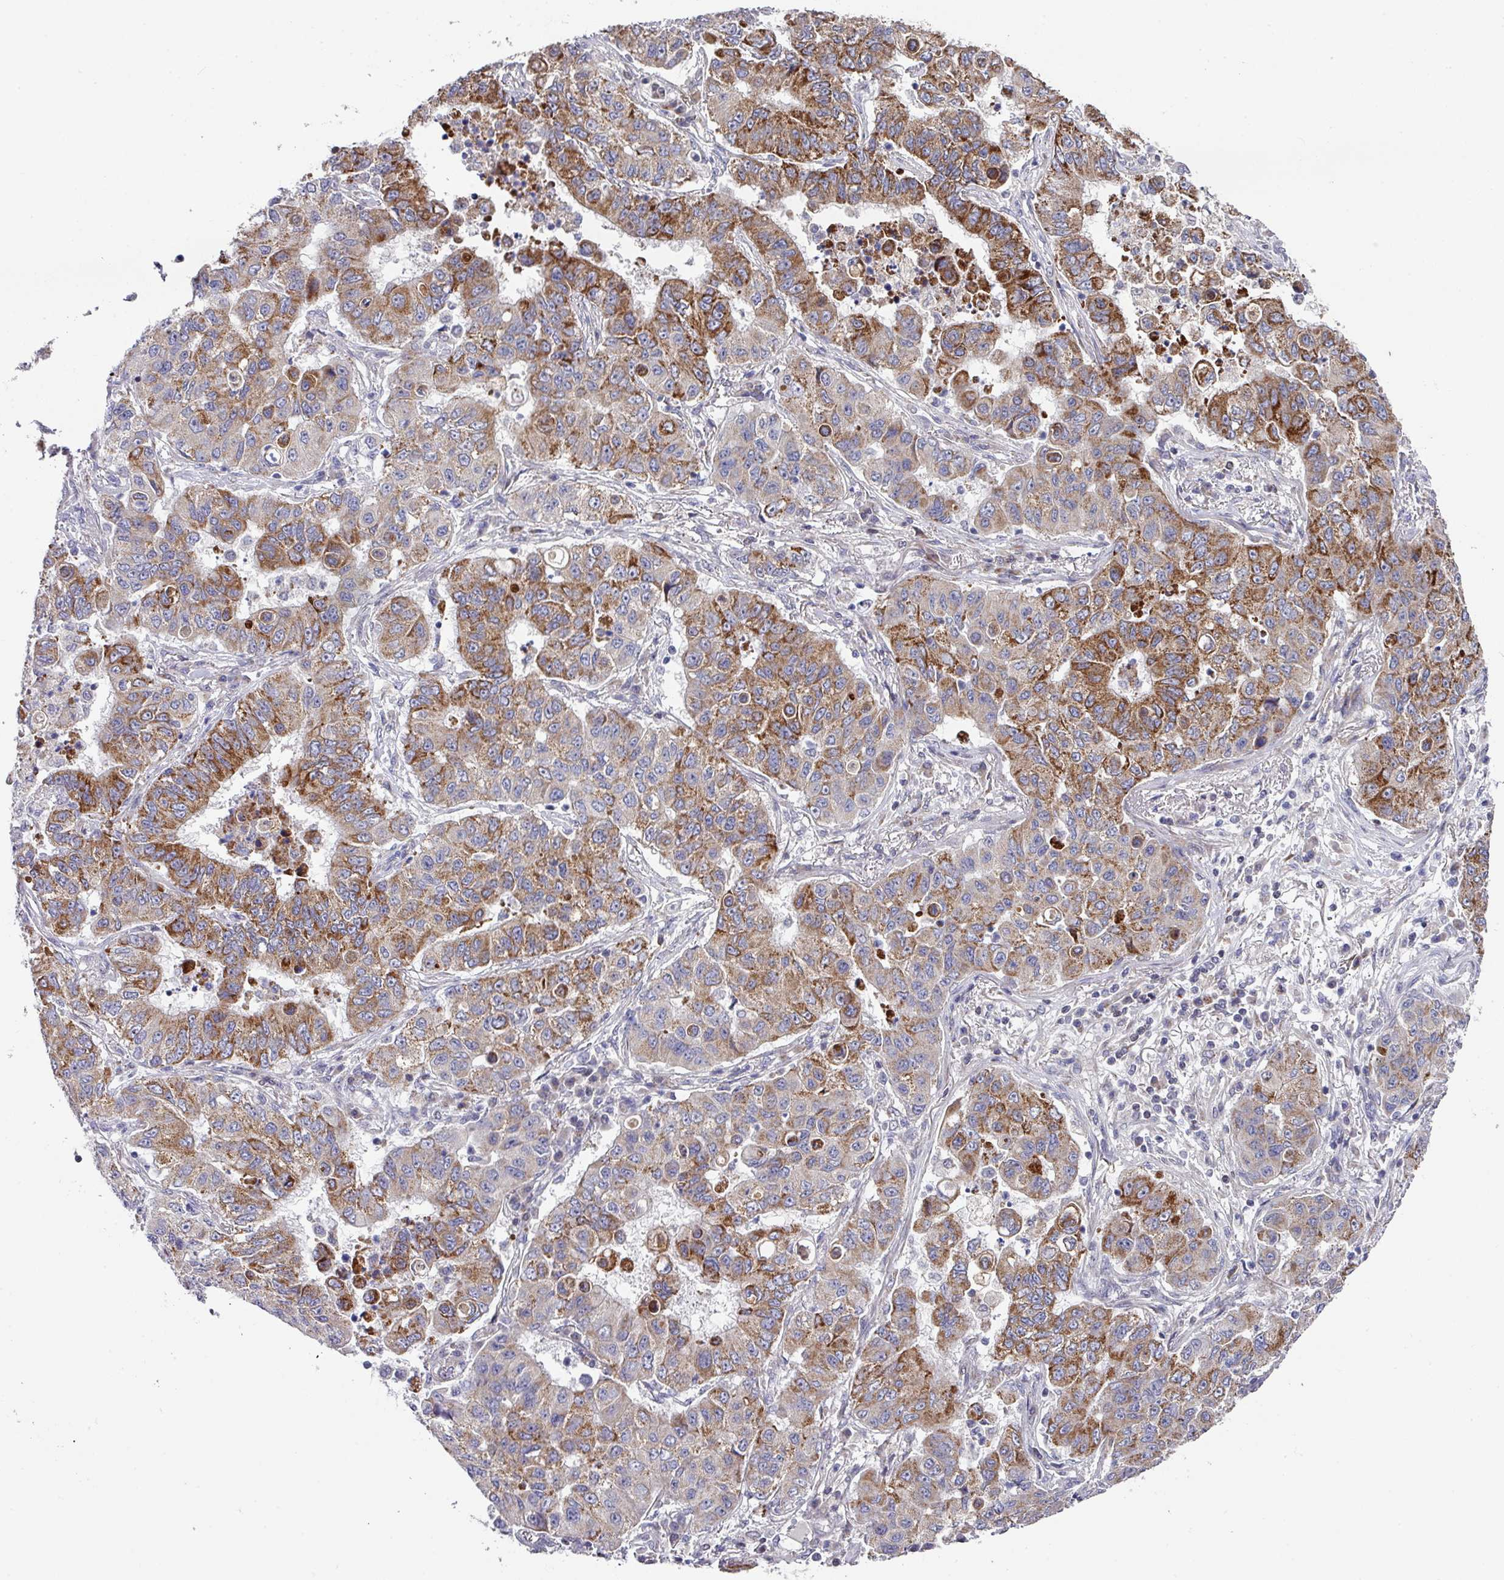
{"staining": {"intensity": "strong", "quantity": "25%-75%", "location": "cytoplasmic/membranous"}, "tissue": "lung cancer", "cell_type": "Tumor cells", "image_type": "cancer", "snomed": [{"axis": "morphology", "description": "Squamous cell carcinoma, NOS"}, {"axis": "topography", "description": "Lung"}], "caption": "Human lung cancer (squamous cell carcinoma) stained for a protein (brown) shows strong cytoplasmic/membranous positive staining in about 25%-75% of tumor cells.", "gene": "CBX7", "patient": {"sex": "male", "age": 74}}